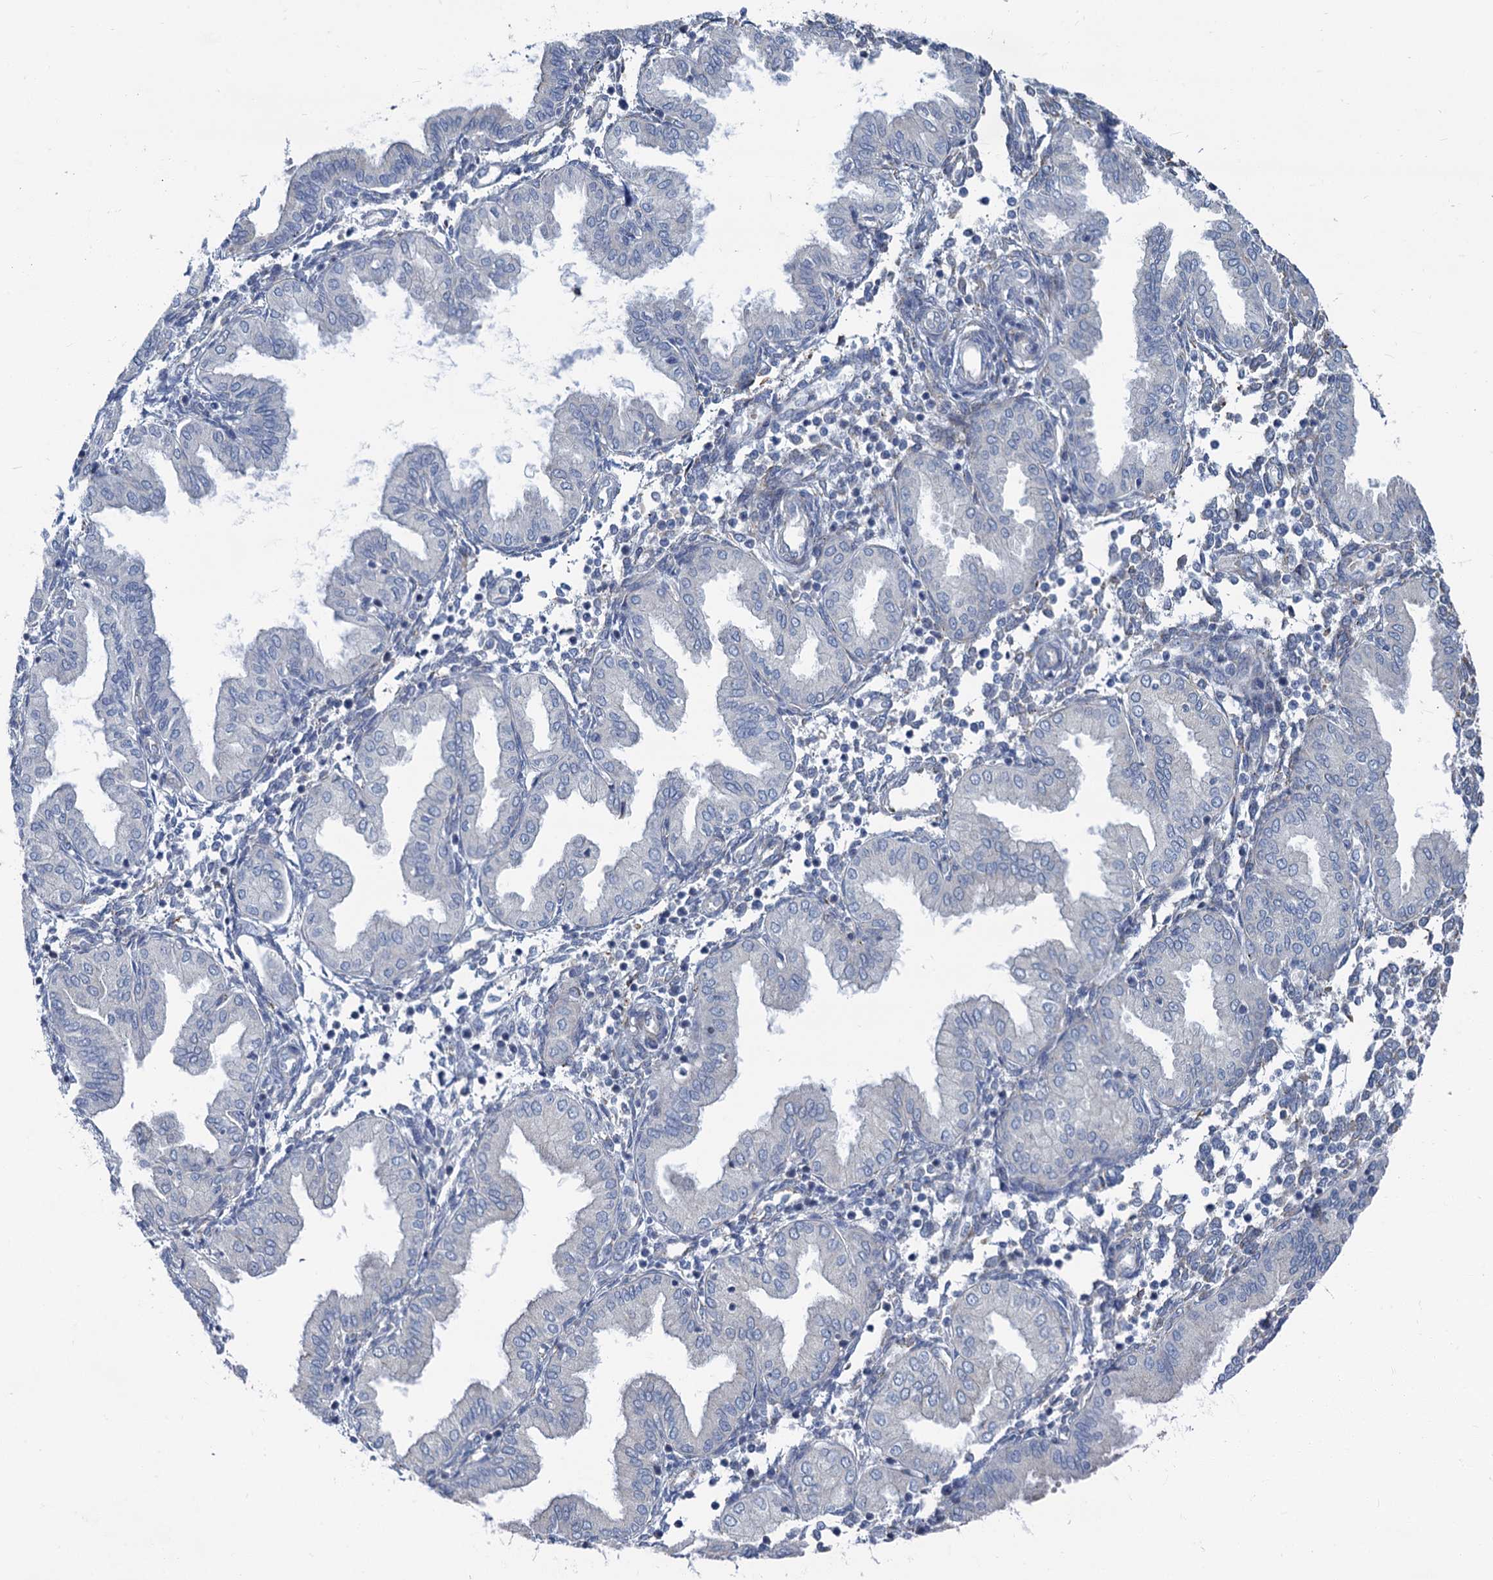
{"staining": {"intensity": "negative", "quantity": "none", "location": "none"}, "tissue": "endometrium", "cell_type": "Cells in endometrial stroma", "image_type": "normal", "snomed": [{"axis": "morphology", "description": "Normal tissue, NOS"}, {"axis": "topography", "description": "Endometrium"}], "caption": "DAB (3,3'-diaminobenzidine) immunohistochemical staining of benign endometrium demonstrates no significant staining in cells in endometrial stroma.", "gene": "PRSS35", "patient": {"sex": "female", "age": 53}}